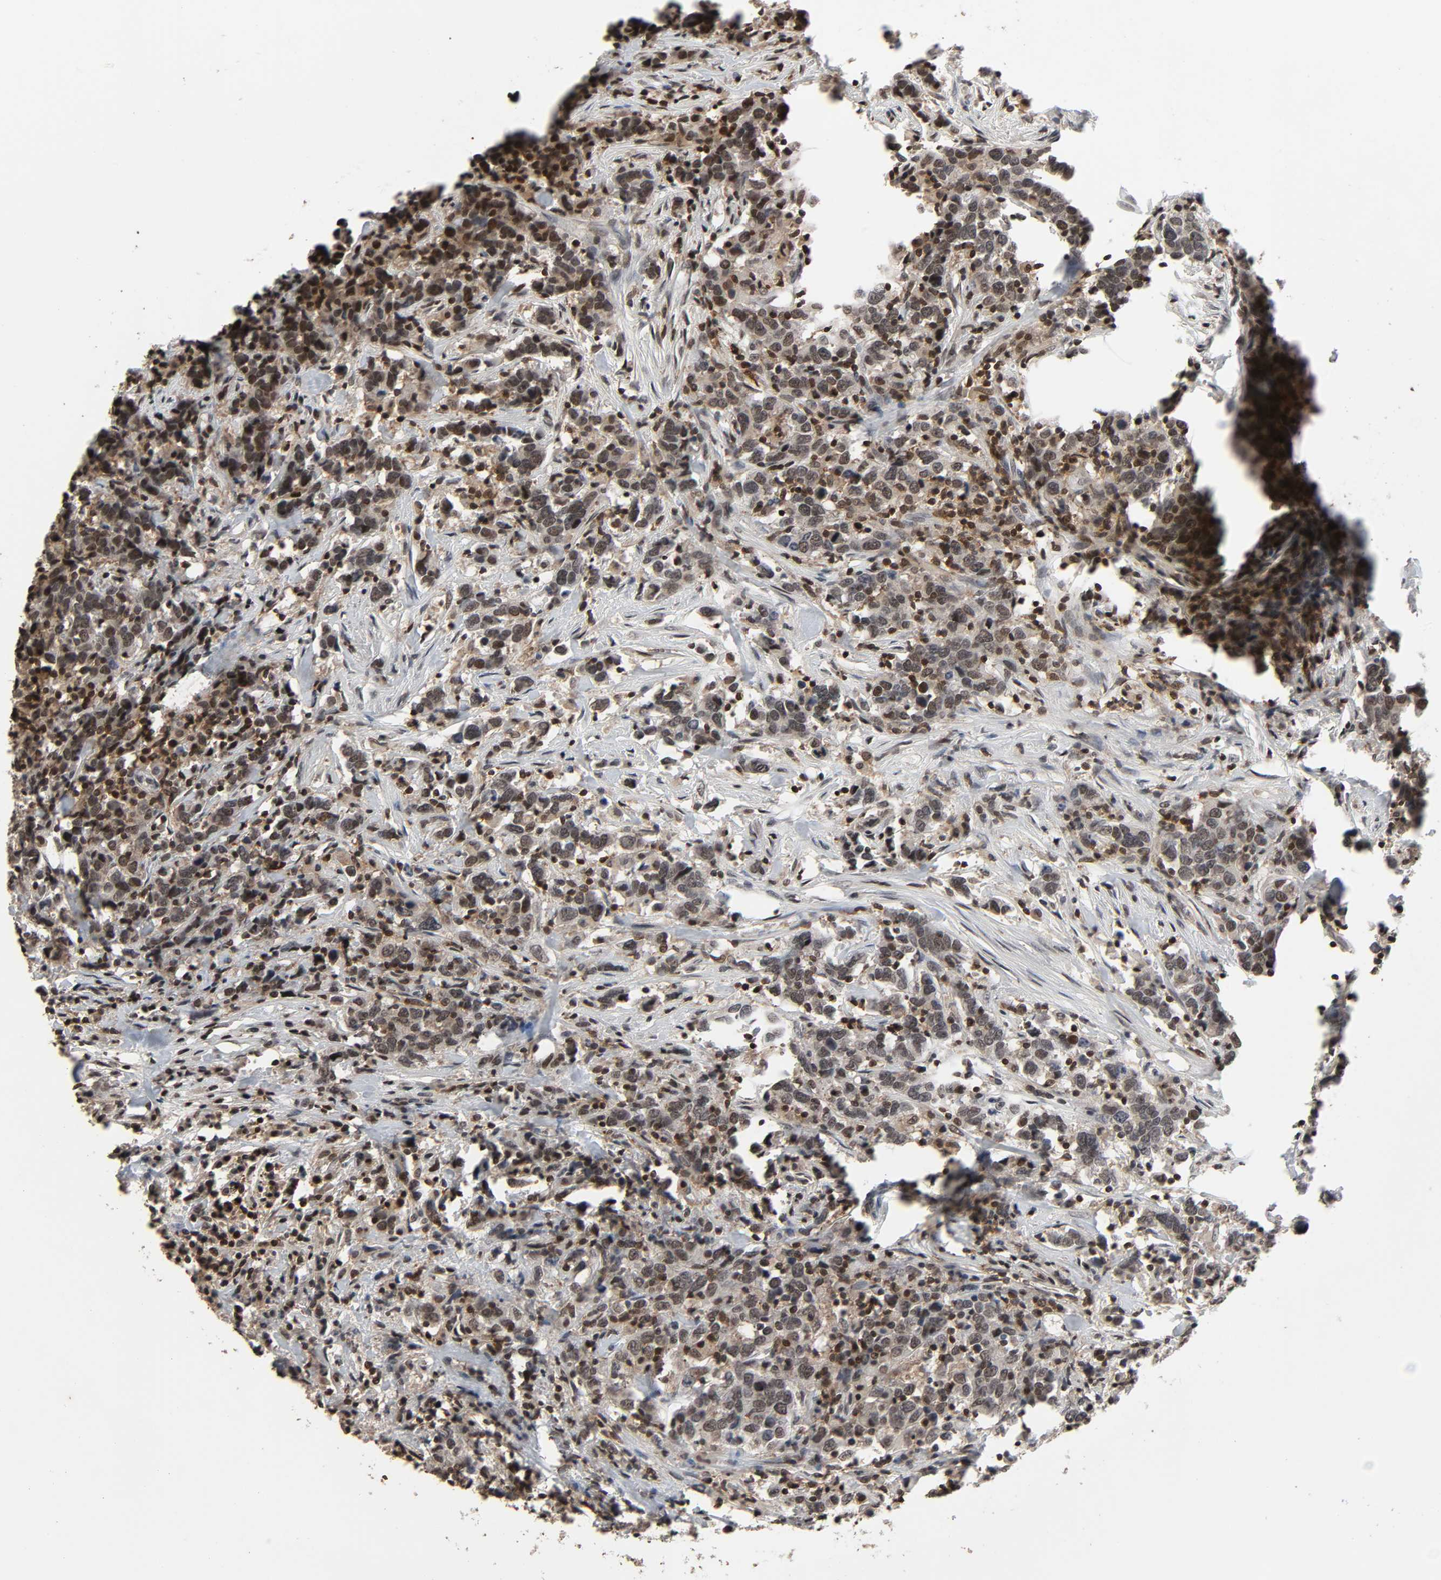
{"staining": {"intensity": "weak", "quantity": "<25%", "location": "cytoplasmic/membranous,nuclear"}, "tissue": "urothelial cancer", "cell_type": "Tumor cells", "image_type": "cancer", "snomed": [{"axis": "morphology", "description": "Urothelial carcinoma, High grade"}, {"axis": "topography", "description": "Urinary bladder"}], "caption": "Immunohistochemistry of urothelial cancer demonstrates no expression in tumor cells.", "gene": "STK4", "patient": {"sex": "male", "age": 61}}